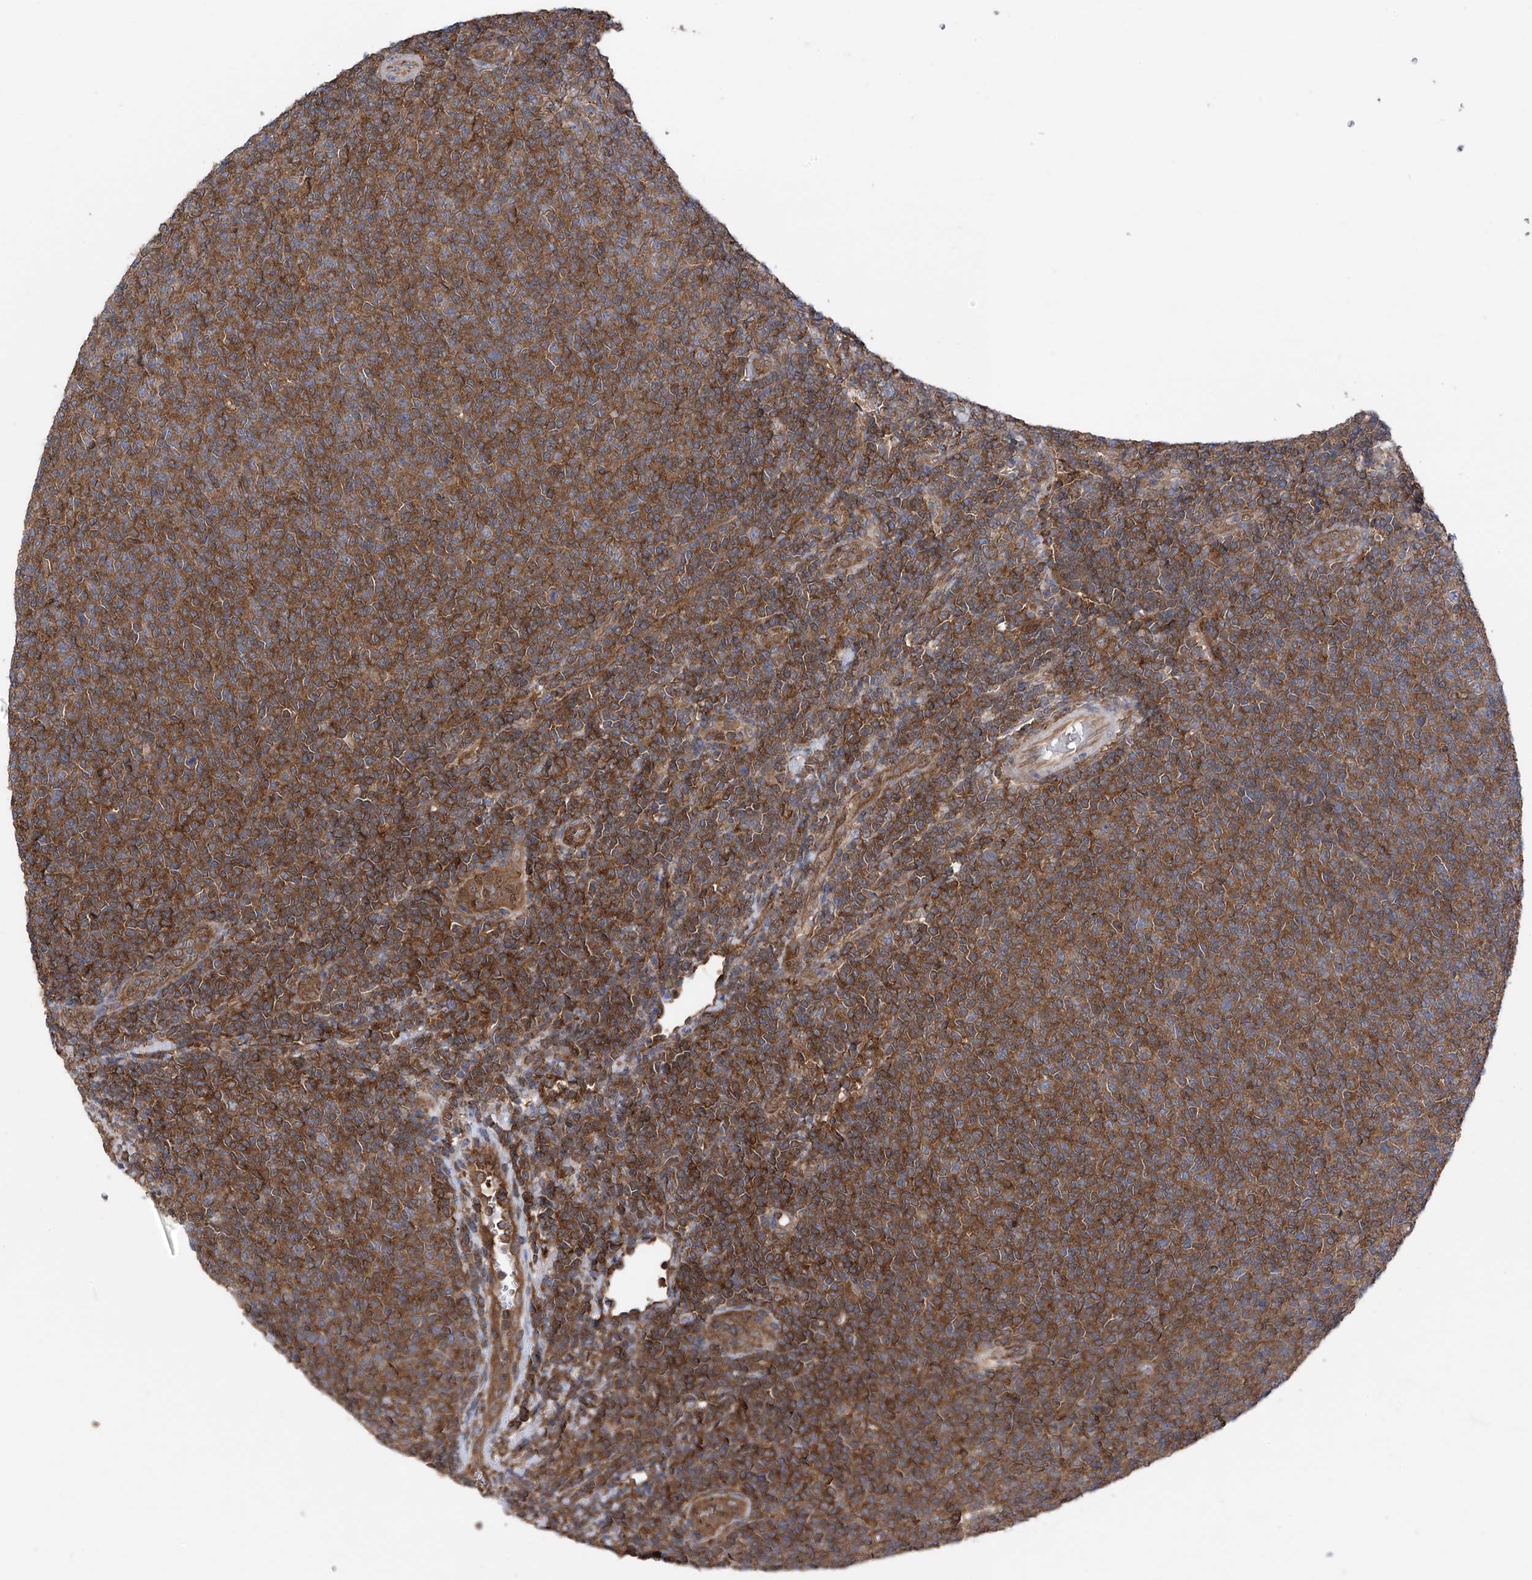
{"staining": {"intensity": "moderate", "quantity": ">75%", "location": "cytoplasmic/membranous"}, "tissue": "lymphoma", "cell_type": "Tumor cells", "image_type": "cancer", "snomed": [{"axis": "morphology", "description": "Malignant lymphoma, non-Hodgkin's type, Low grade"}, {"axis": "topography", "description": "Lymph node"}], "caption": "The image displays immunohistochemical staining of lymphoma. There is moderate cytoplasmic/membranous staining is present in approximately >75% of tumor cells. (DAB IHC, brown staining for protein, blue staining for nuclei).", "gene": "CHPF", "patient": {"sex": "male", "age": 66}}